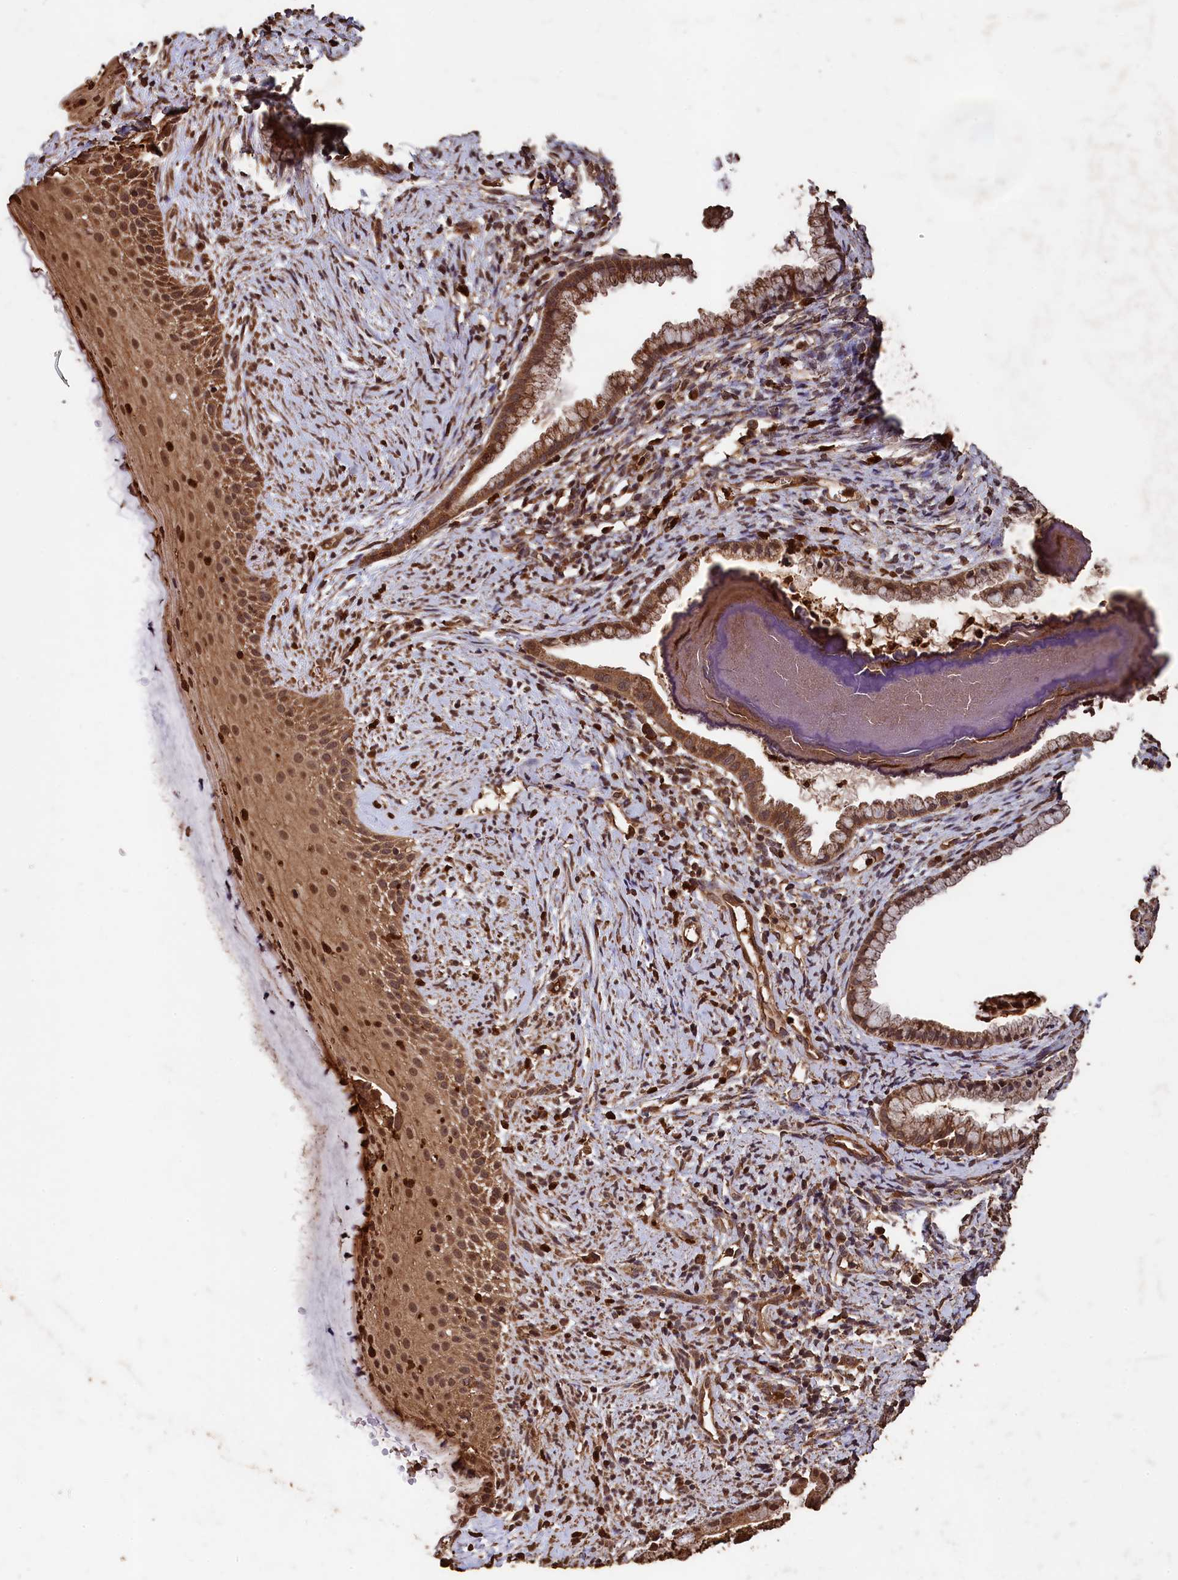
{"staining": {"intensity": "moderate", "quantity": ">75%", "location": "cytoplasmic/membranous,nuclear"}, "tissue": "cervix", "cell_type": "Glandular cells", "image_type": "normal", "snomed": [{"axis": "morphology", "description": "Normal tissue, NOS"}, {"axis": "topography", "description": "Cervix"}], "caption": "Protein staining of normal cervix displays moderate cytoplasmic/membranous,nuclear expression in about >75% of glandular cells. Ihc stains the protein of interest in brown and the nuclei are stained blue.", "gene": "CEP57L1", "patient": {"sex": "female", "age": 36}}